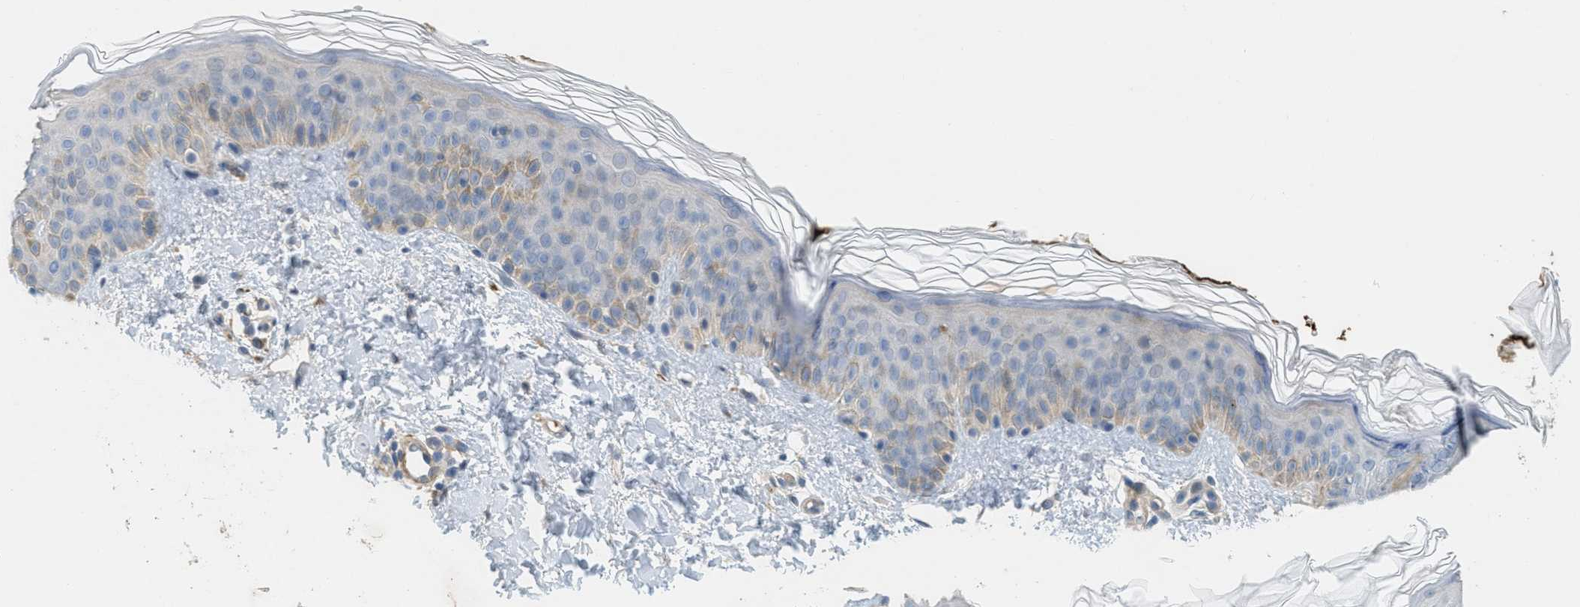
{"staining": {"intensity": "negative", "quantity": "none", "location": "none"}, "tissue": "skin", "cell_type": "Fibroblasts", "image_type": "normal", "snomed": [{"axis": "morphology", "description": "Normal tissue, NOS"}, {"axis": "topography", "description": "Skin"}], "caption": "Immunohistochemistry of unremarkable human skin reveals no positivity in fibroblasts.", "gene": "MRS2", "patient": {"sex": "male", "age": 40}}